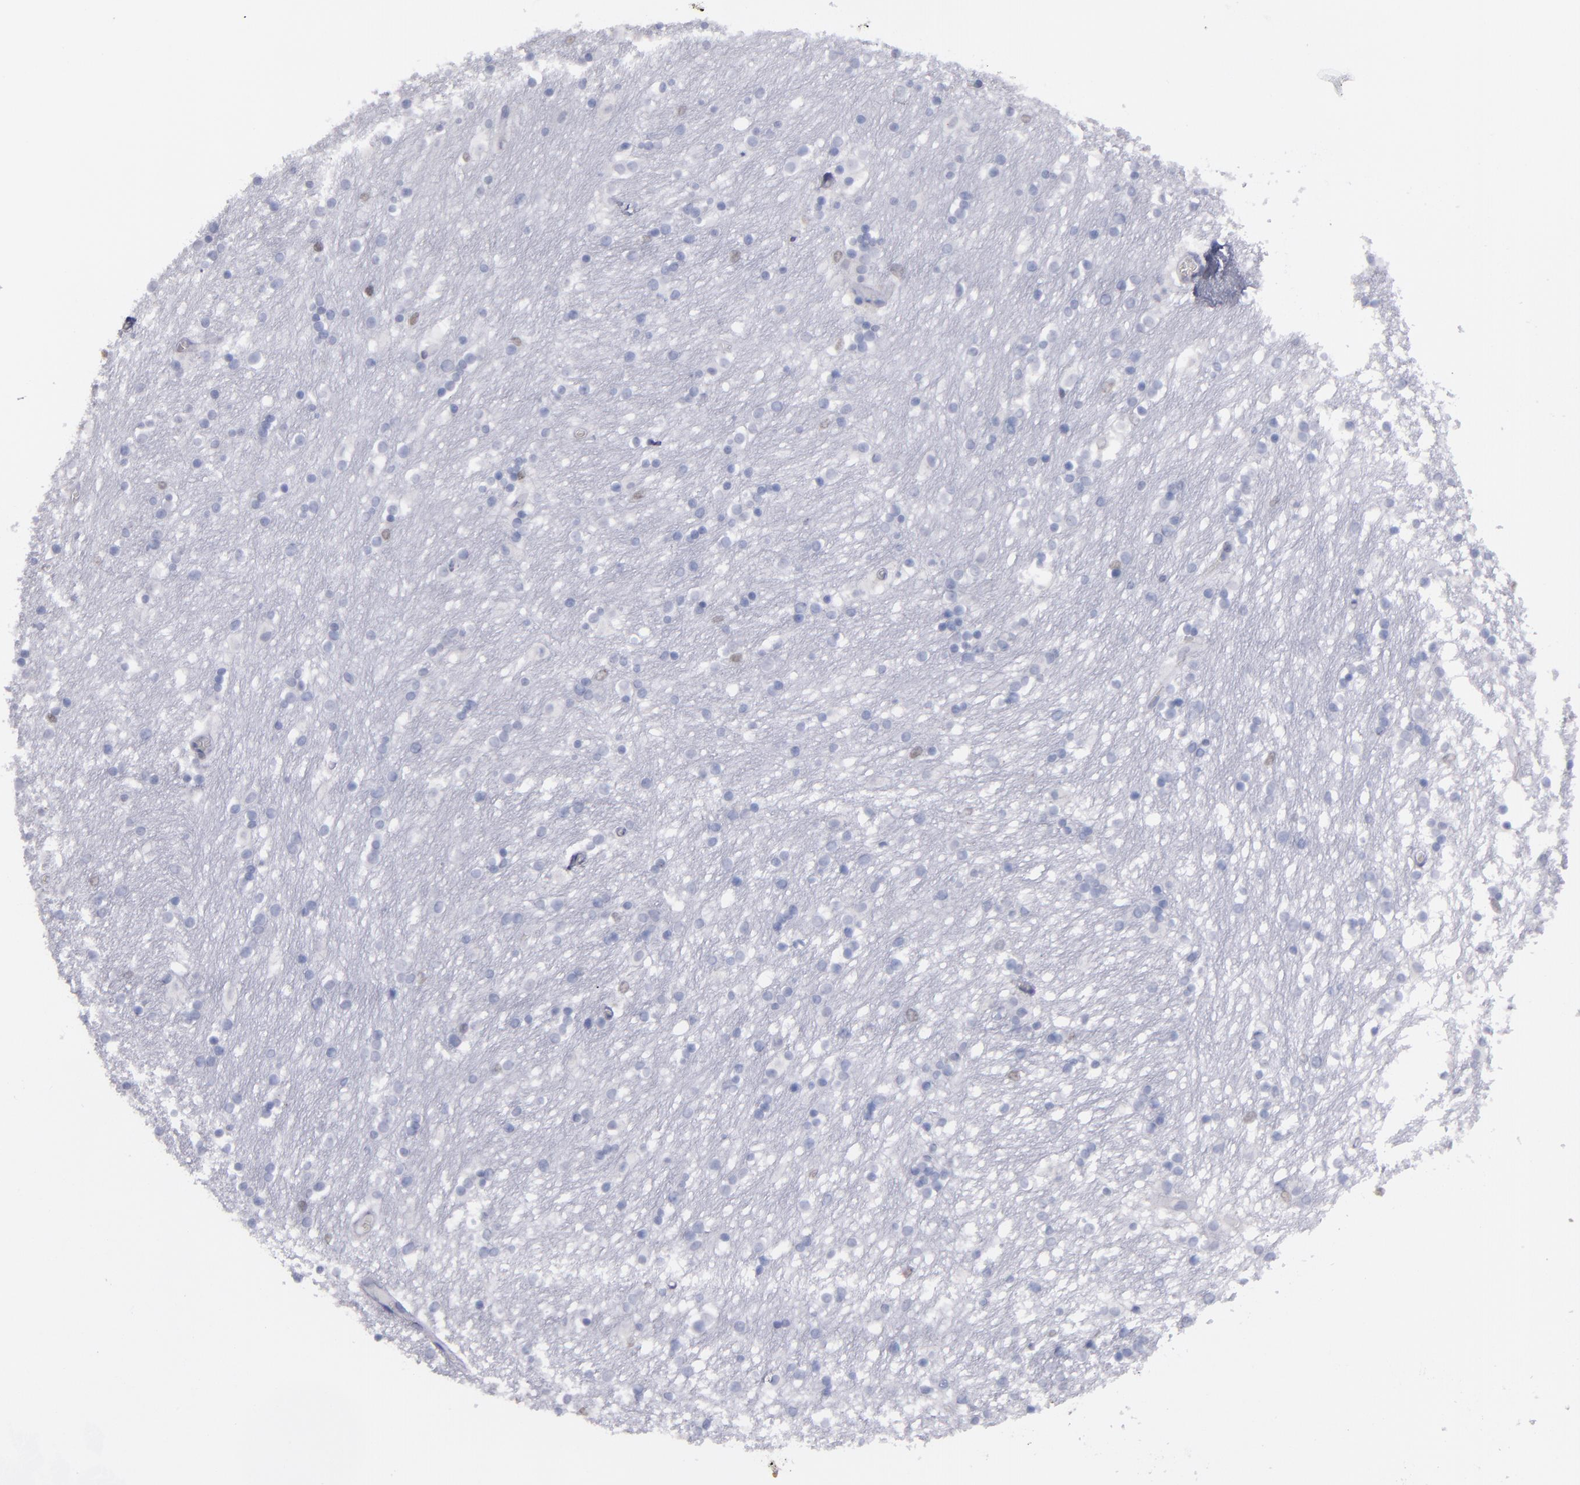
{"staining": {"intensity": "weak", "quantity": "<25%", "location": "nuclear"}, "tissue": "caudate", "cell_type": "Glial cells", "image_type": "normal", "snomed": [{"axis": "morphology", "description": "Normal tissue, NOS"}, {"axis": "topography", "description": "Lateral ventricle wall"}], "caption": "Immunohistochemical staining of unremarkable human caudate shows no significant staining in glial cells.", "gene": "IRF8", "patient": {"sex": "female", "age": 54}}